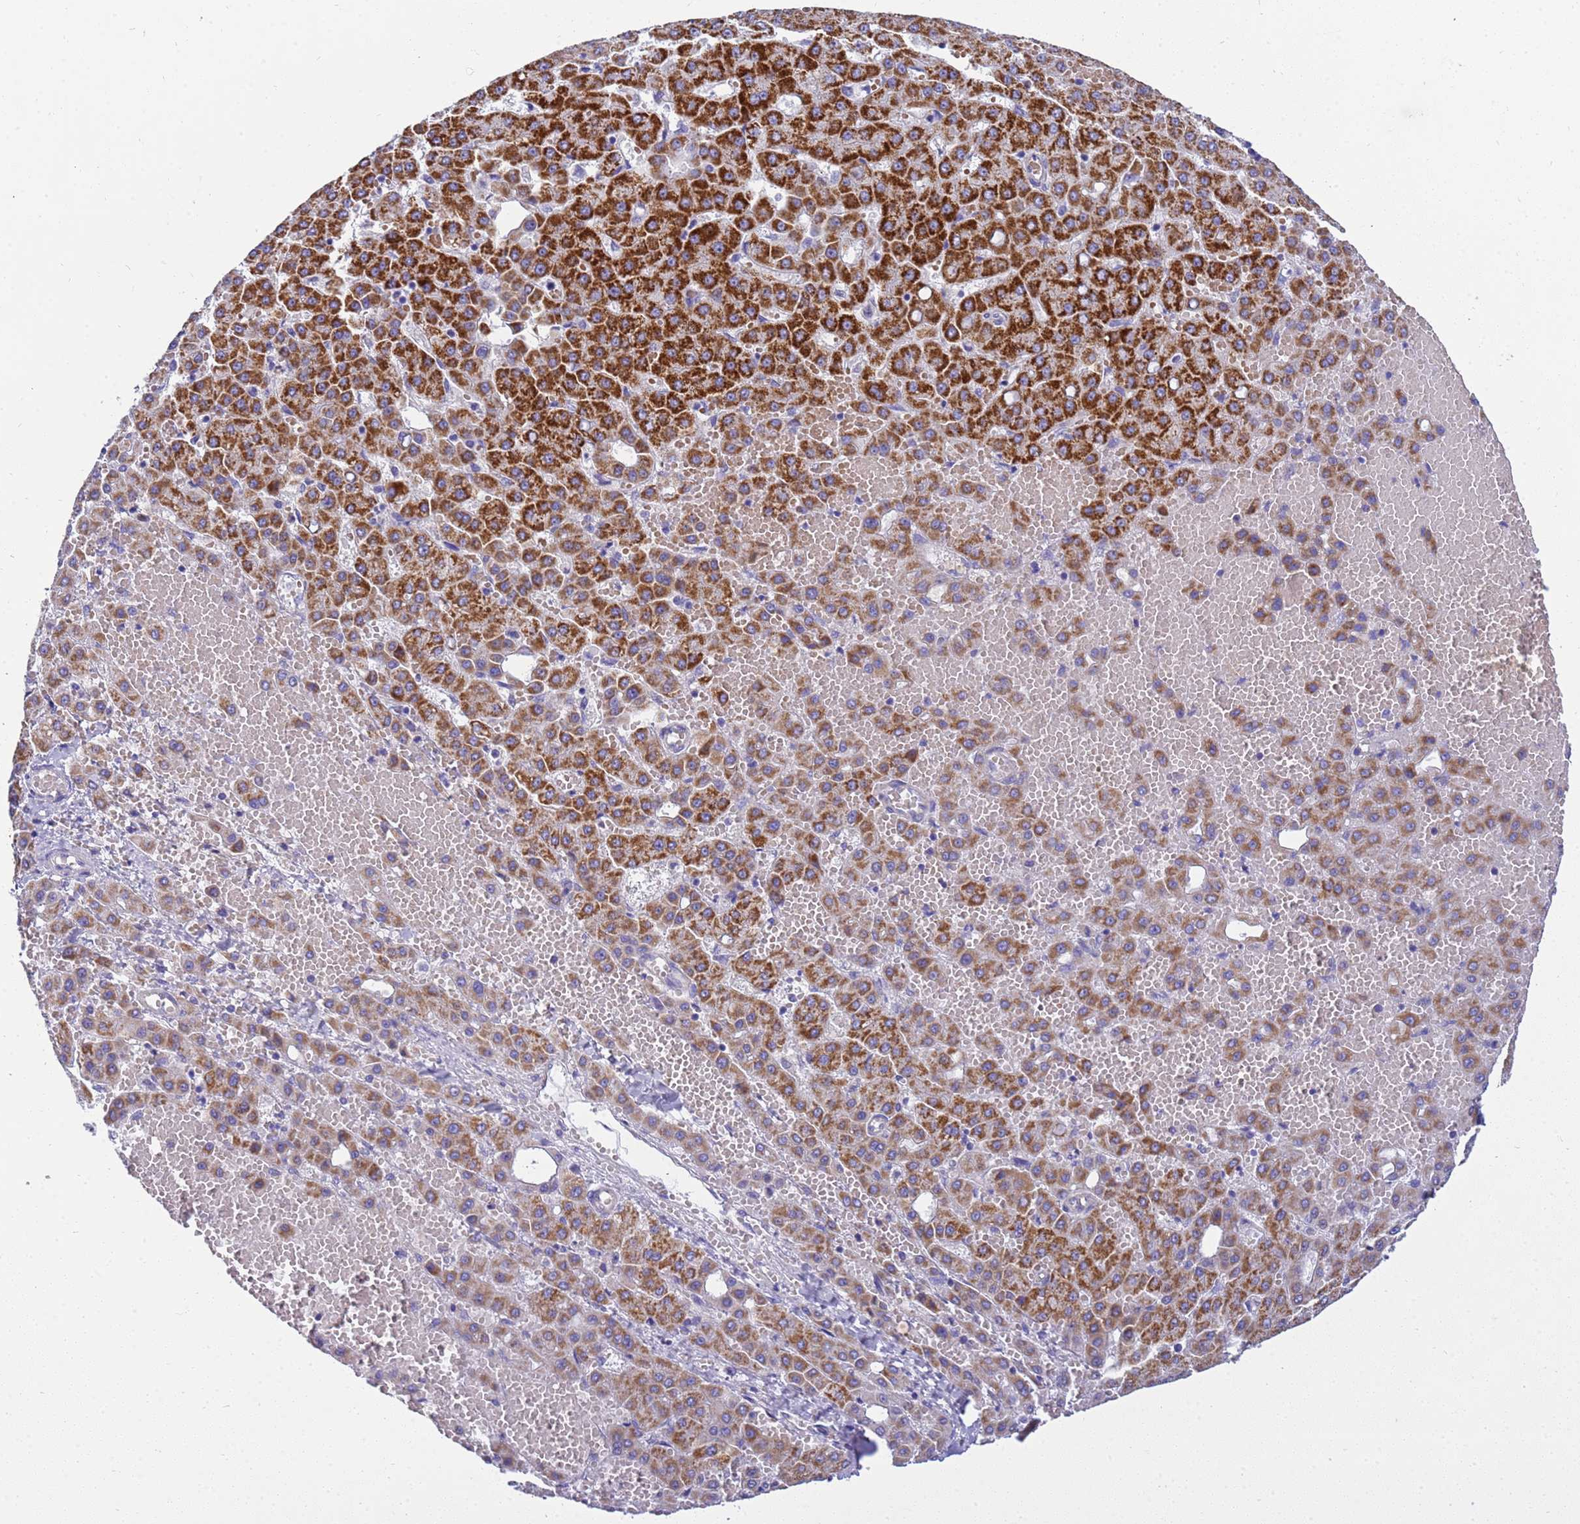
{"staining": {"intensity": "strong", "quantity": "25%-75%", "location": "cytoplasmic/membranous"}, "tissue": "liver cancer", "cell_type": "Tumor cells", "image_type": "cancer", "snomed": [{"axis": "morphology", "description": "Carcinoma, Hepatocellular, NOS"}, {"axis": "topography", "description": "Liver"}], "caption": "This image shows IHC staining of human liver hepatocellular carcinoma, with high strong cytoplasmic/membranous positivity in about 25%-75% of tumor cells.", "gene": "RIPPLY2", "patient": {"sex": "male", "age": 47}}